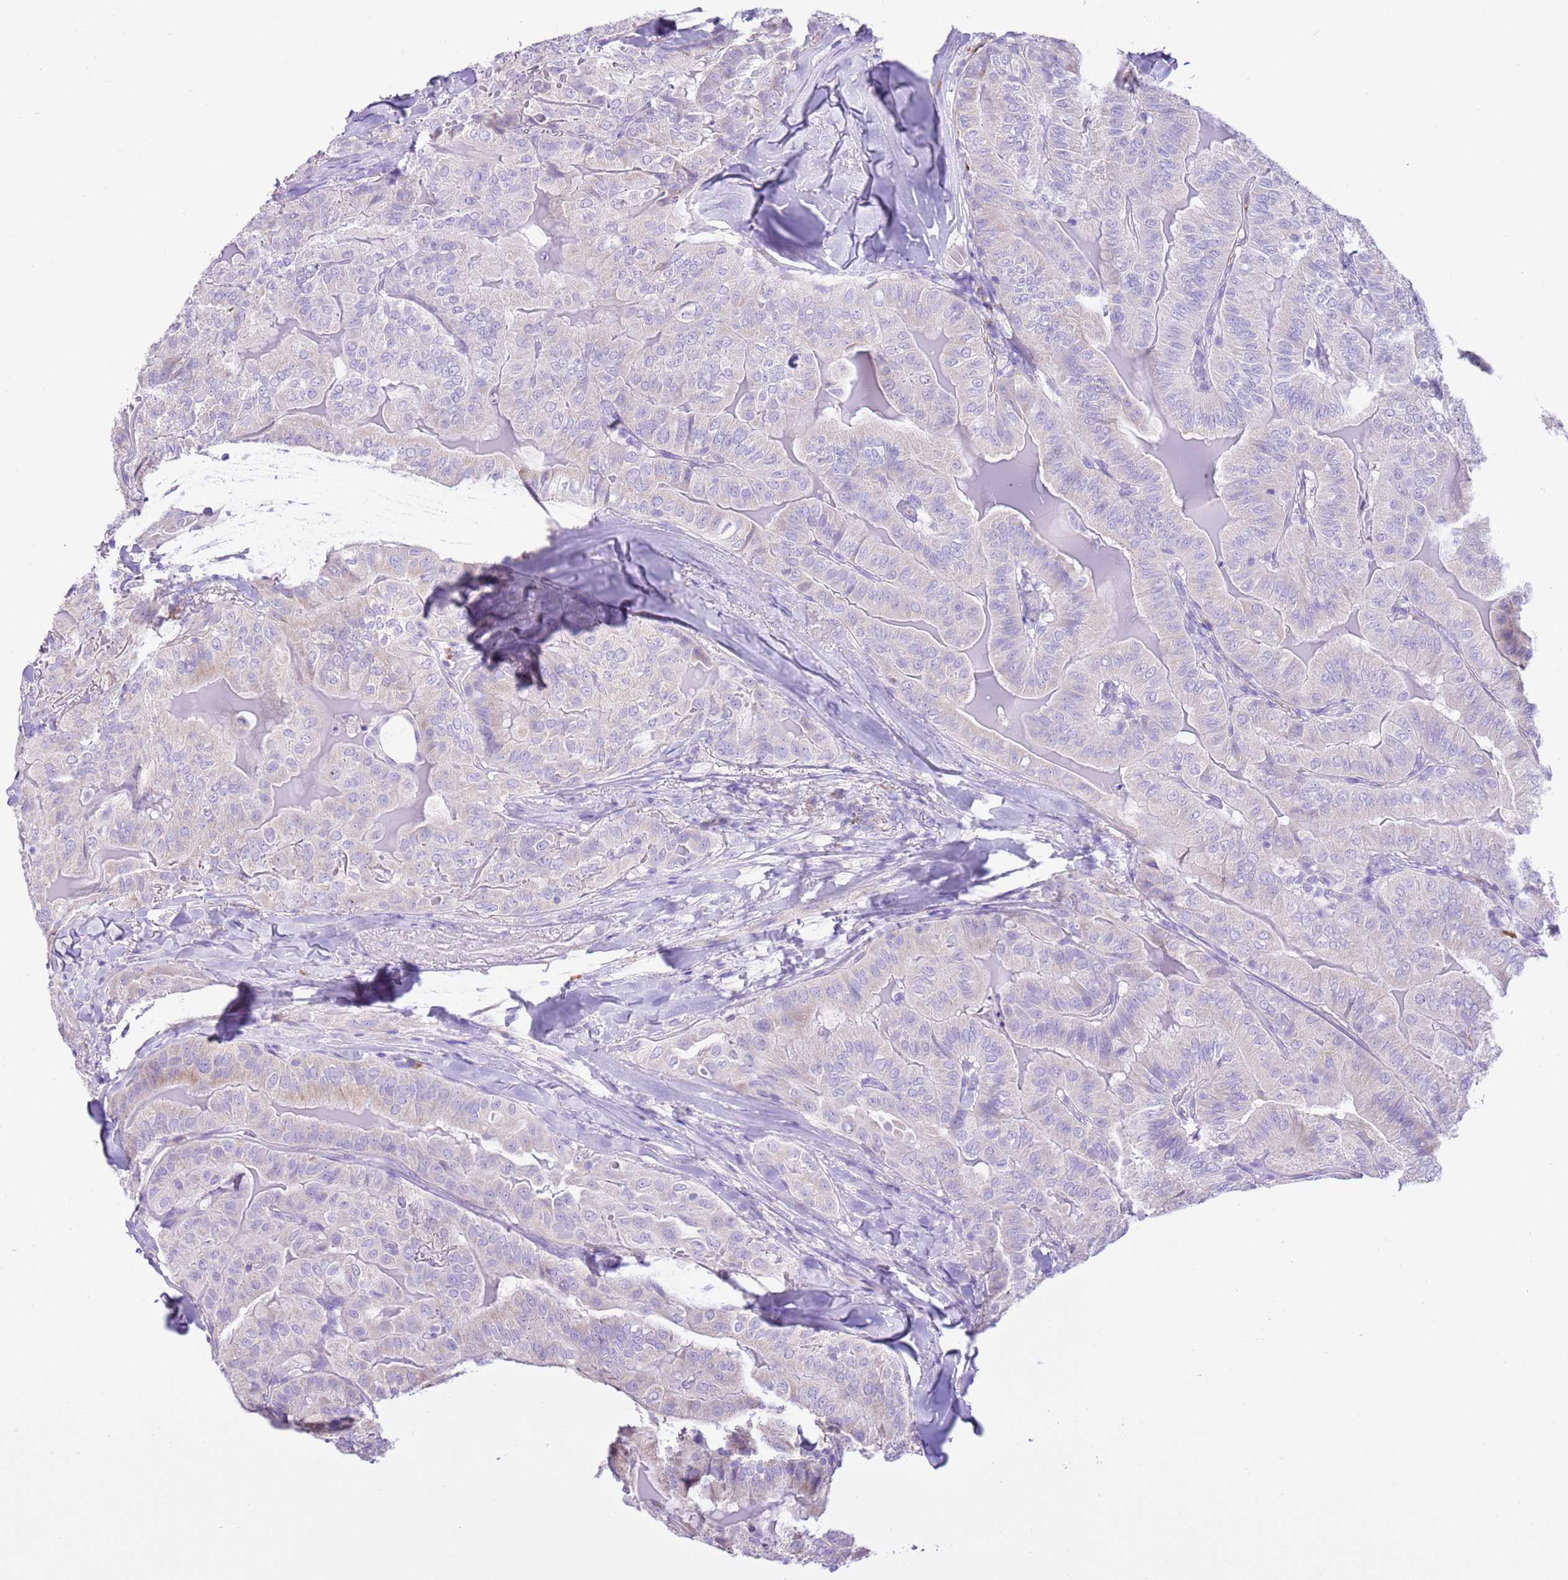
{"staining": {"intensity": "negative", "quantity": "none", "location": "none"}, "tissue": "thyroid cancer", "cell_type": "Tumor cells", "image_type": "cancer", "snomed": [{"axis": "morphology", "description": "Papillary adenocarcinoma, NOS"}, {"axis": "topography", "description": "Thyroid gland"}], "caption": "Human thyroid cancer stained for a protein using immunohistochemistry (IHC) reveals no positivity in tumor cells.", "gene": "AAR2", "patient": {"sex": "female", "age": 68}}